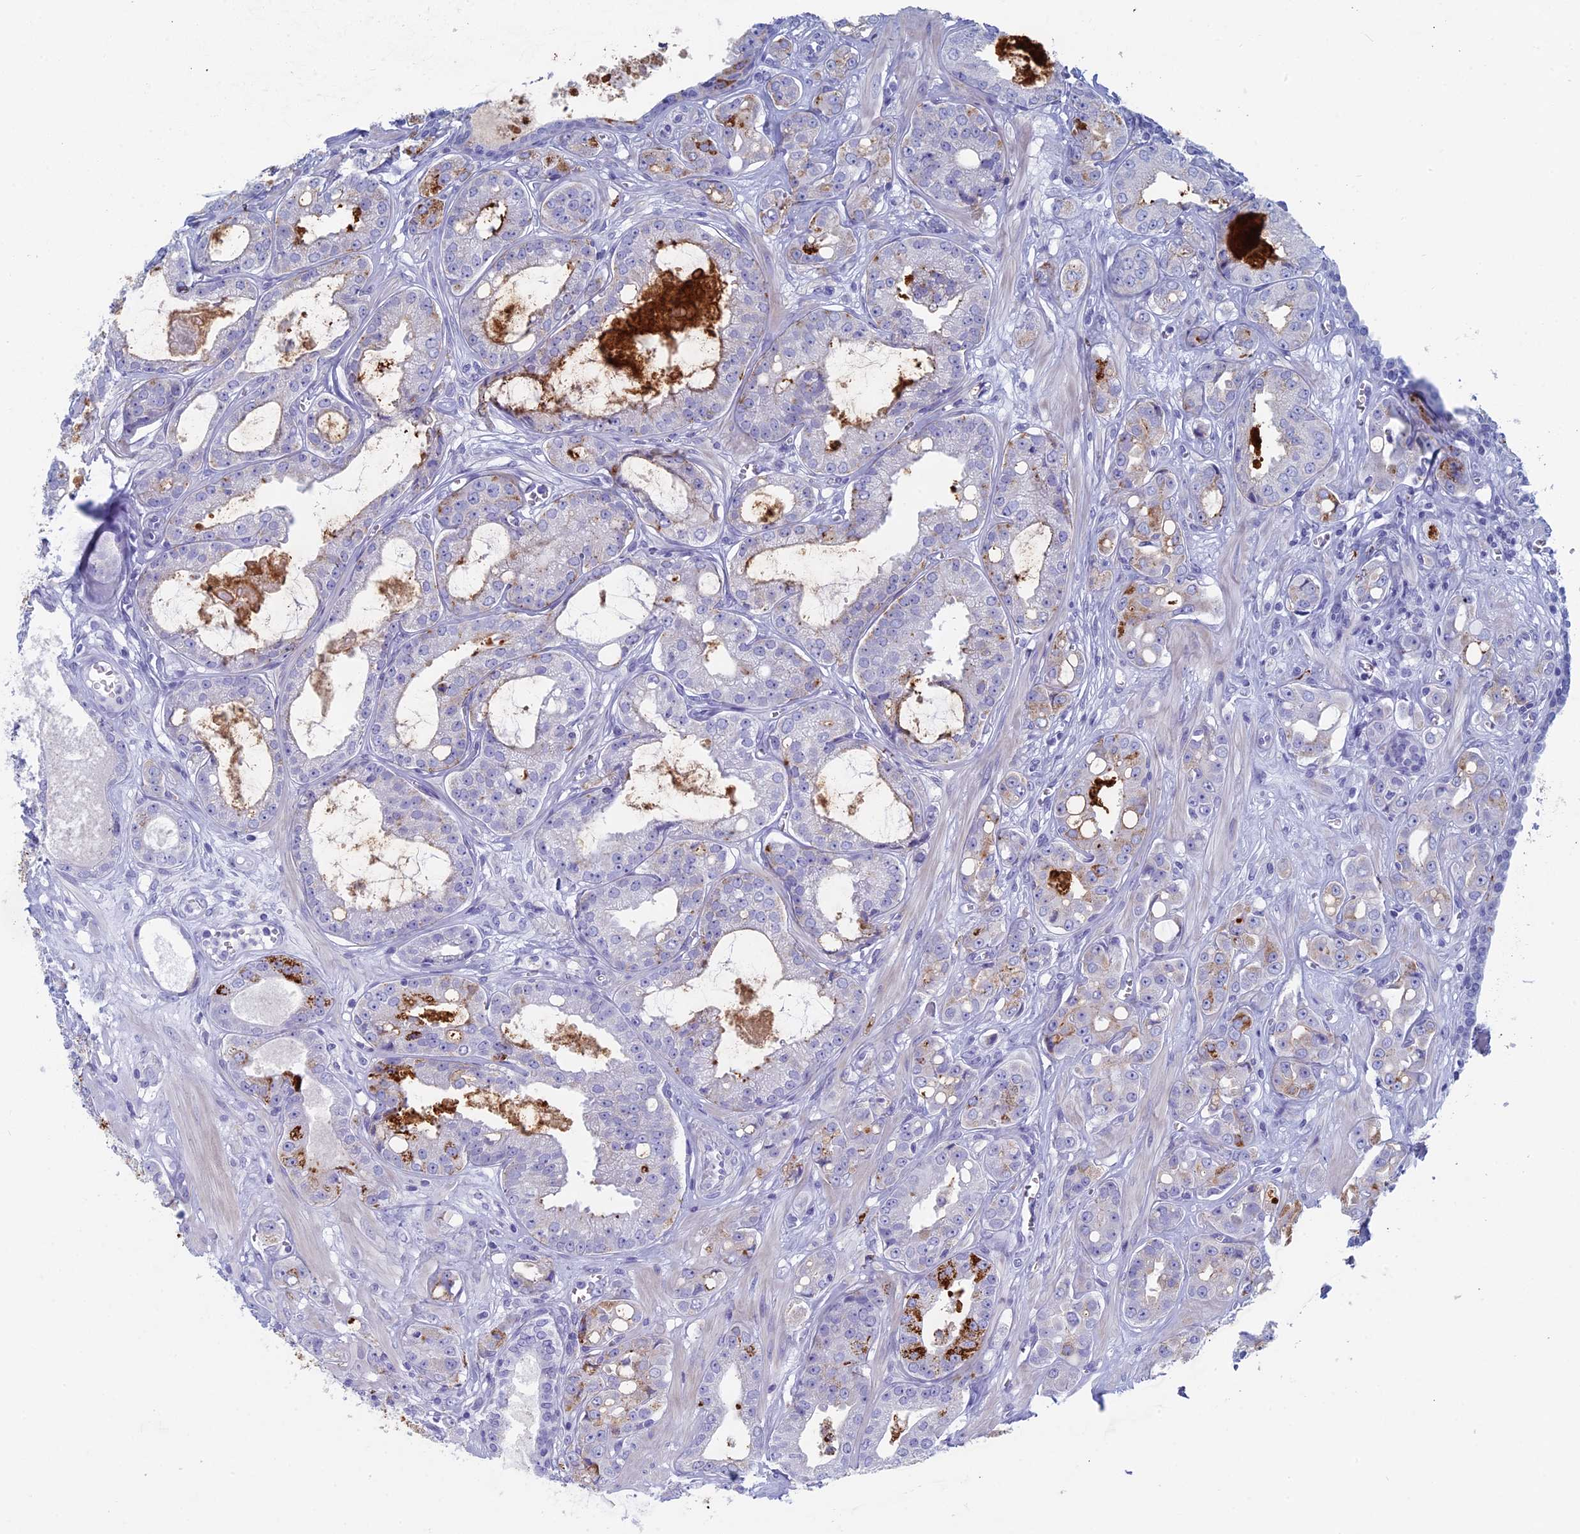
{"staining": {"intensity": "strong", "quantity": "25%-75%", "location": "cytoplasmic/membranous"}, "tissue": "prostate cancer", "cell_type": "Tumor cells", "image_type": "cancer", "snomed": [{"axis": "morphology", "description": "Adenocarcinoma, High grade"}, {"axis": "topography", "description": "Prostate"}], "caption": "A micrograph showing strong cytoplasmic/membranous expression in about 25%-75% of tumor cells in prostate high-grade adenocarcinoma, as visualized by brown immunohistochemical staining.", "gene": "ALMS1", "patient": {"sex": "male", "age": 74}}